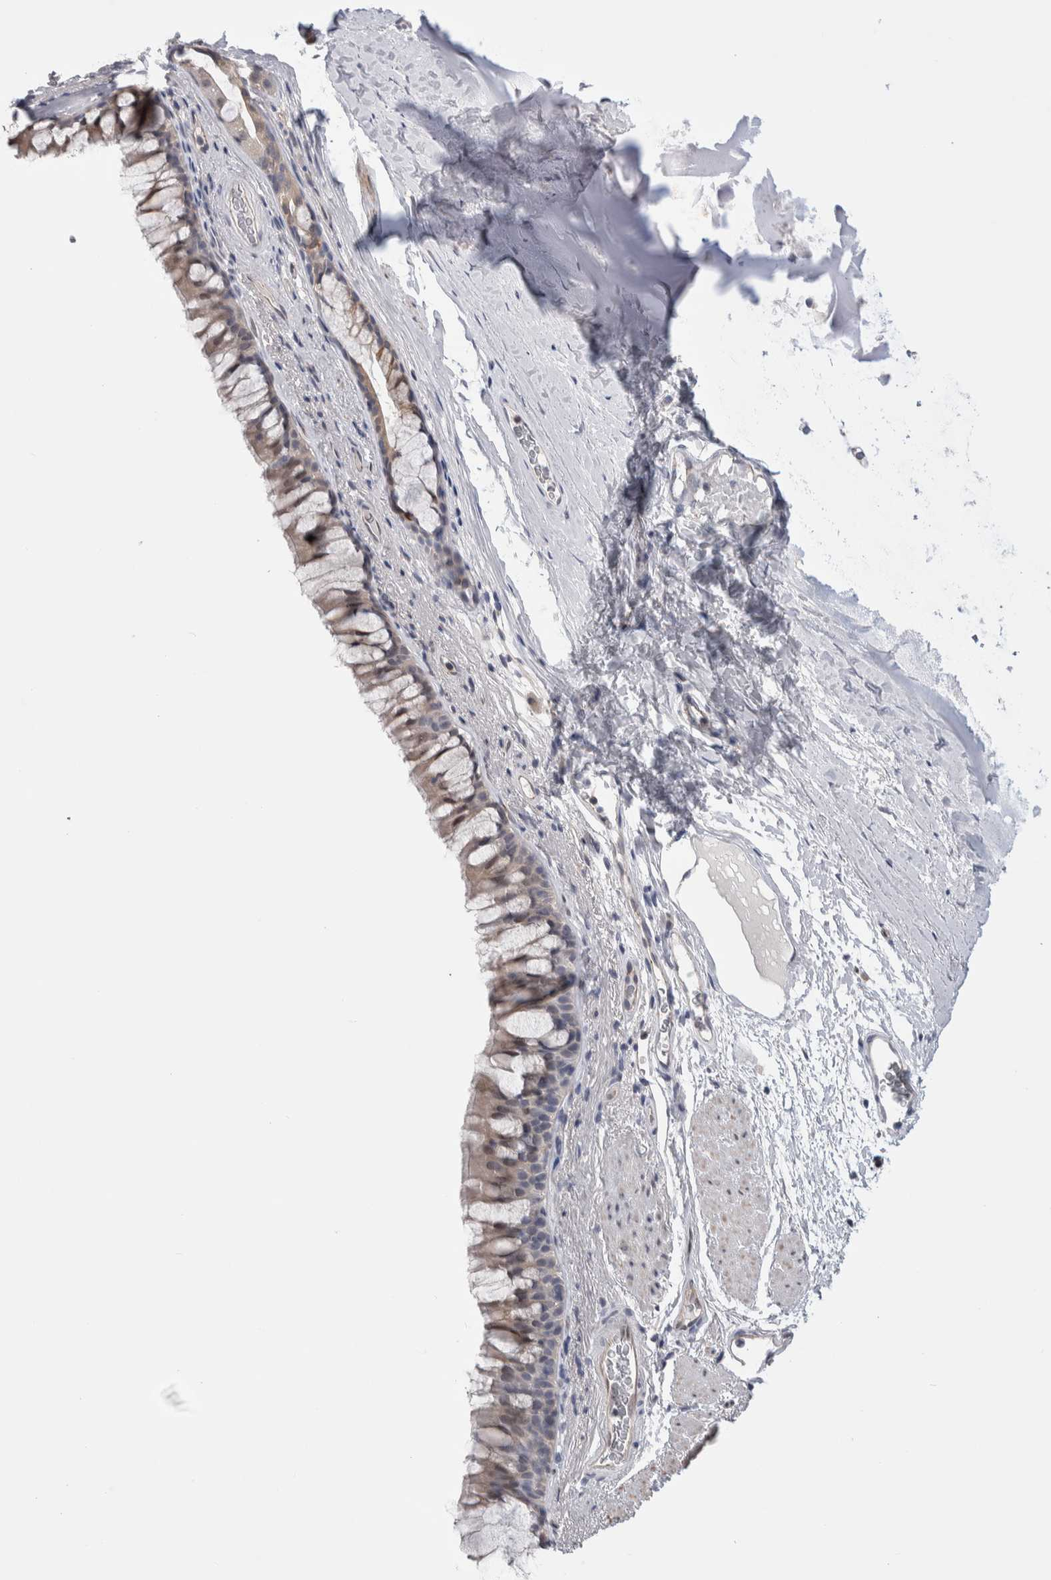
{"staining": {"intensity": "weak", "quantity": ">75%", "location": "cytoplasmic/membranous,nuclear"}, "tissue": "bronchus", "cell_type": "Respiratory epithelial cells", "image_type": "normal", "snomed": [{"axis": "morphology", "description": "Normal tissue, NOS"}, {"axis": "topography", "description": "Cartilage tissue"}, {"axis": "topography", "description": "Bronchus"}], "caption": "This is an image of immunohistochemistry (IHC) staining of unremarkable bronchus, which shows weak expression in the cytoplasmic/membranous,nuclear of respiratory epithelial cells.", "gene": "ZBTB49", "patient": {"sex": "female", "age": 53}}